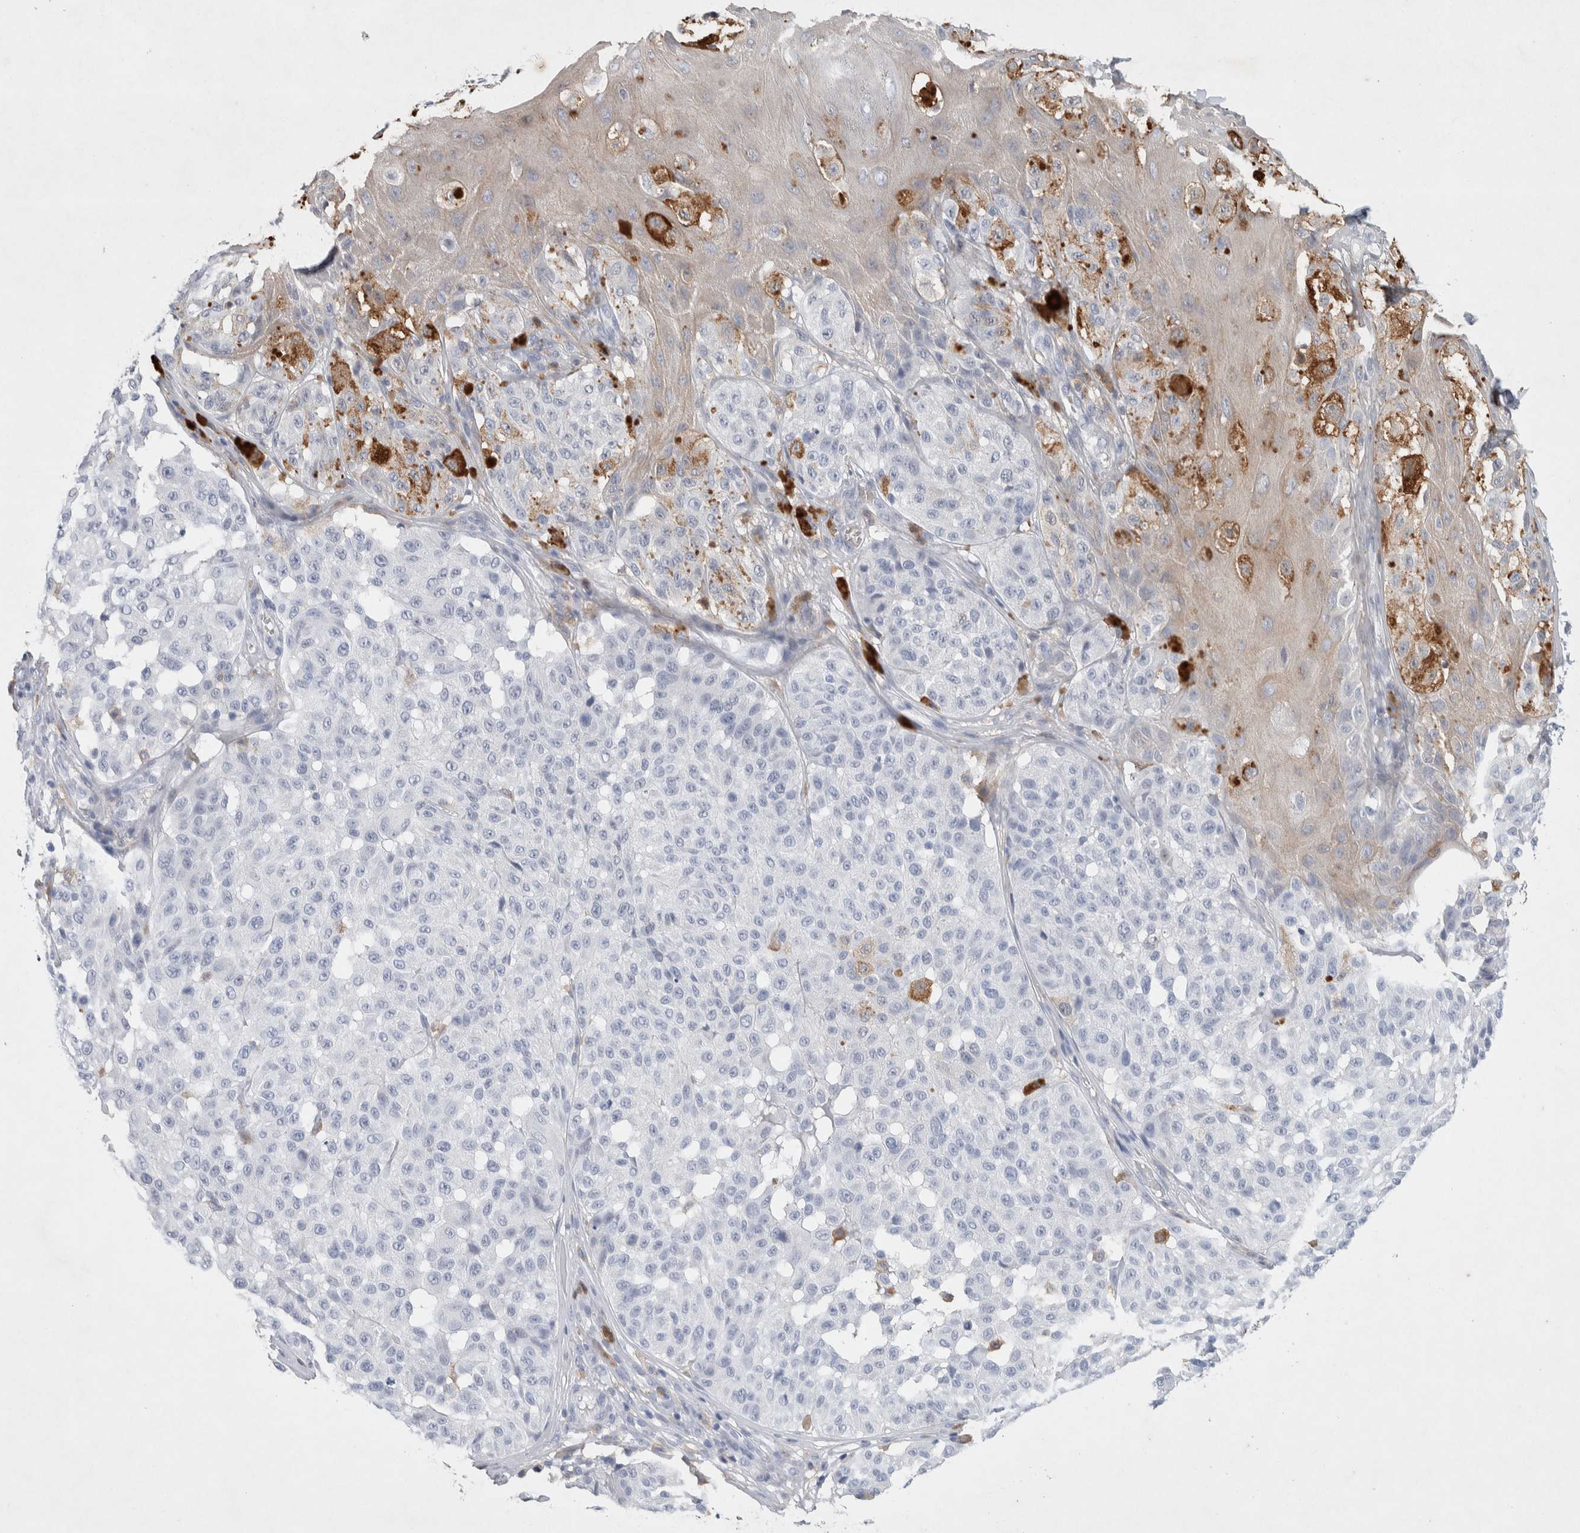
{"staining": {"intensity": "negative", "quantity": "none", "location": "none"}, "tissue": "melanoma", "cell_type": "Tumor cells", "image_type": "cancer", "snomed": [{"axis": "morphology", "description": "Malignant melanoma, NOS"}, {"axis": "topography", "description": "Skin"}], "caption": "Malignant melanoma stained for a protein using immunohistochemistry (IHC) demonstrates no positivity tumor cells.", "gene": "NCF2", "patient": {"sex": "female", "age": 46}}